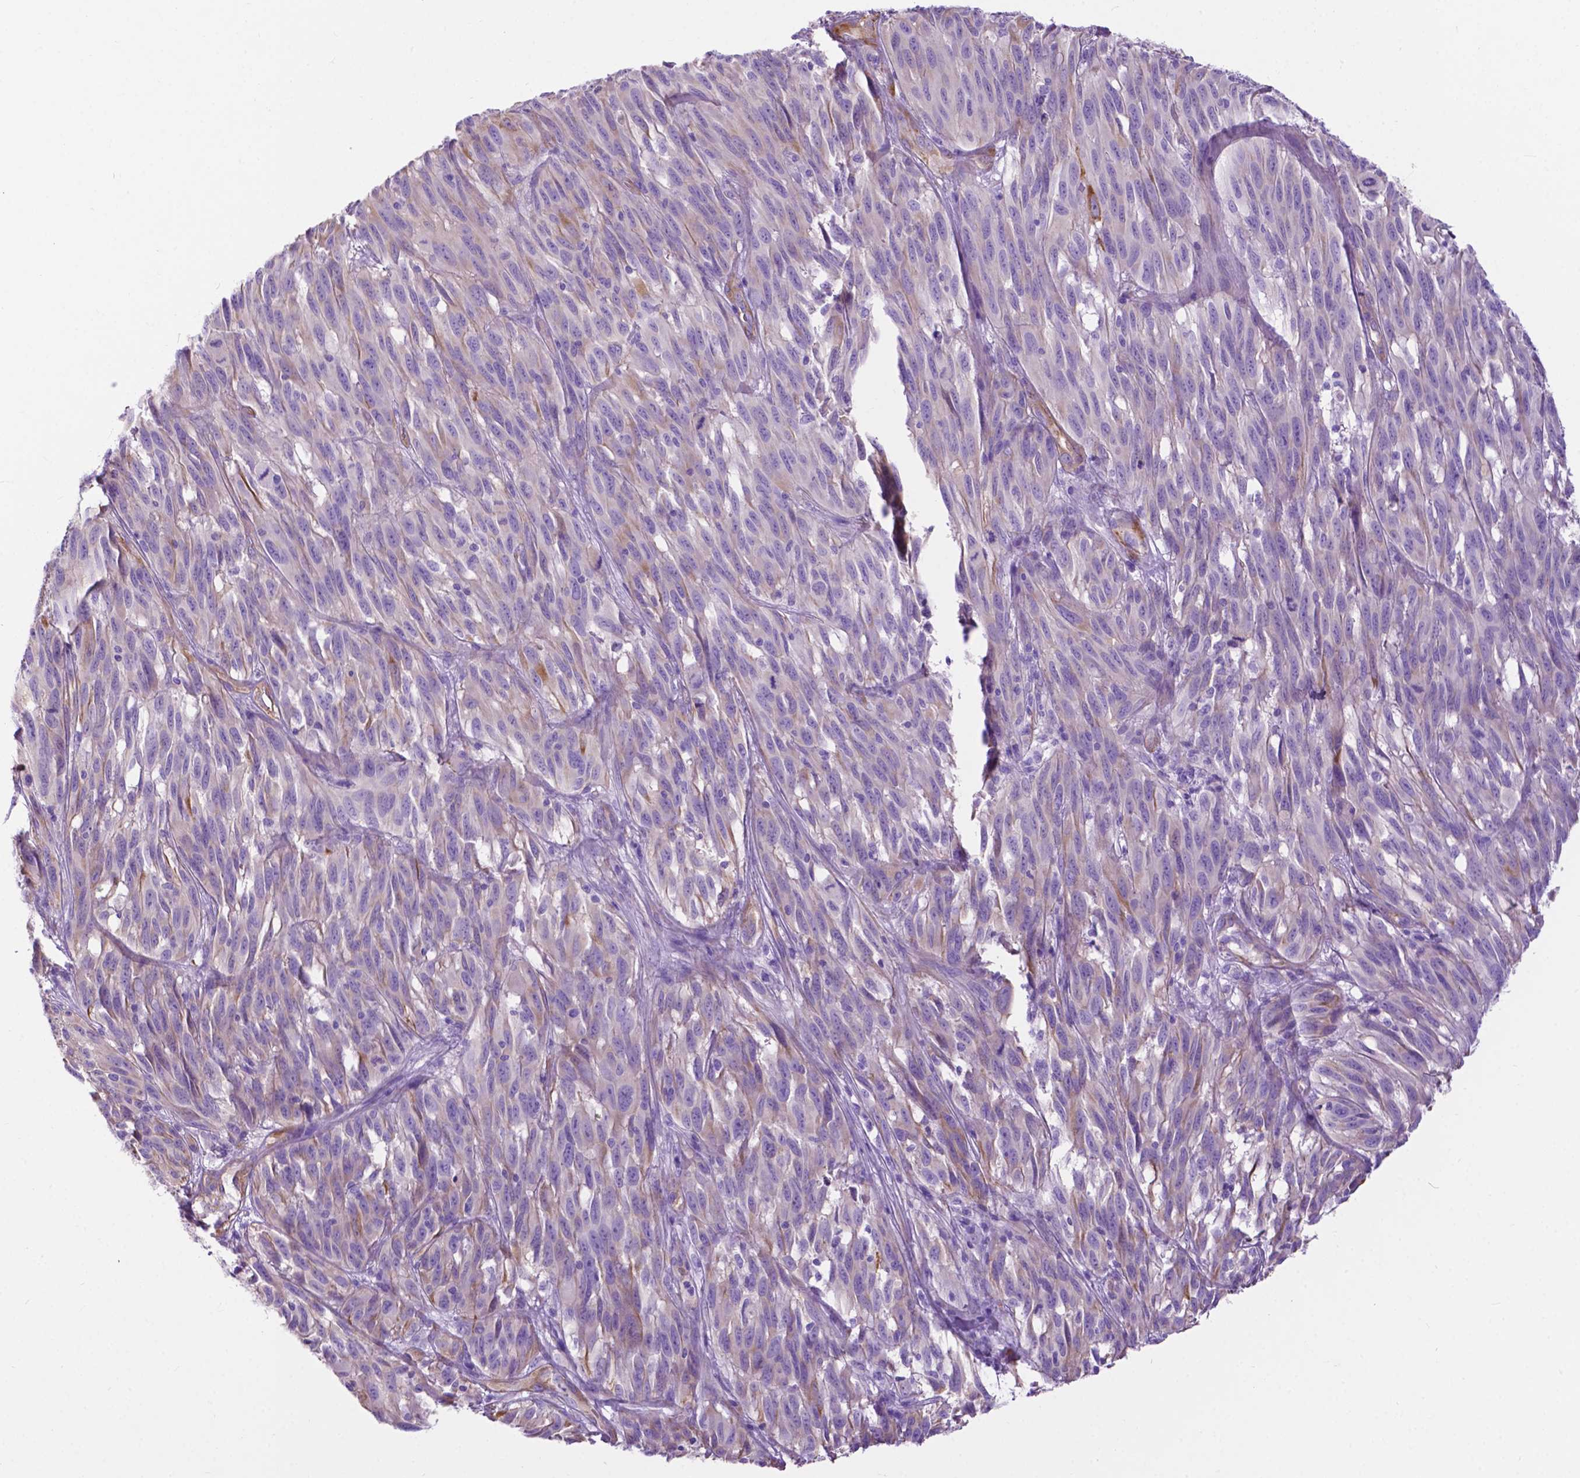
{"staining": {"intensity": "weak", "quantity": "25%-75%", "location": "cytoplasmic/membranous"}, "tissue": "melanoma", "cell_type": "Tumor cells", "image_type": "cancer", "snomed": [{"axis": "morphology", "description": "Malignant melanoma, NOS"}, {"axis": "topography", "description": "Vulva, labia, clitoris and Bartholin´s gland, NO"}], "caption": "This photomicrograph shows immunohistochemistry staining of melanoma, with low weak cytoplasmic/membranous positivity in about 25%-75% of tumor cells.", "gene": "PCDHA12", "patient": {"sex": "female", "age": 75}}